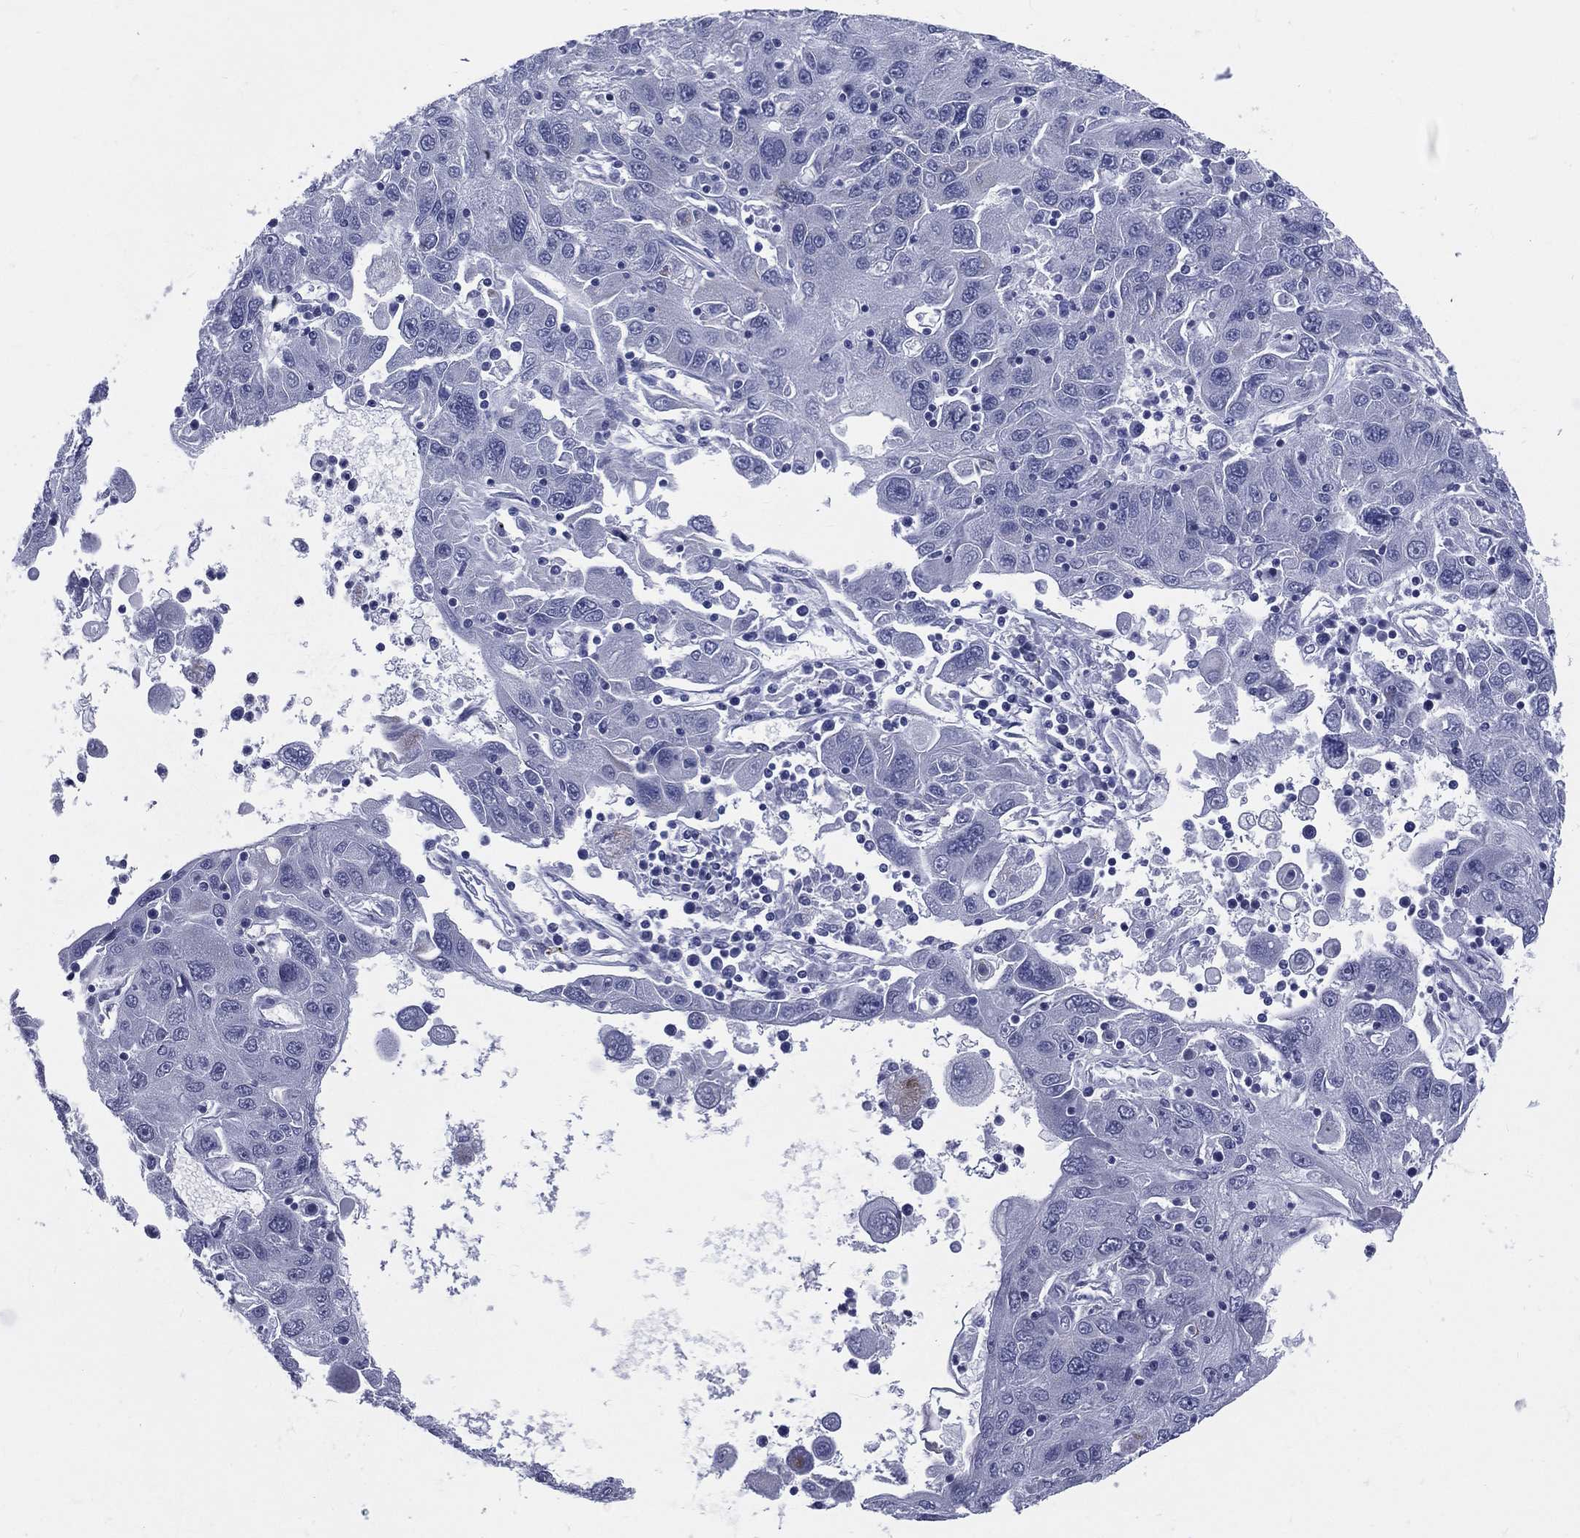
{"staining": {"intensity": "negative", "quantity": "none", "location": "none"}, "tissue": "stomach cancer", "cell_type": "Tumor cells", "image_type": "cancer", "snomed": [{"axis": "morphology", "description": "Adenocarcinoma, NOS"}, {"axis": "topography", "description": "Stomach"}], "caption": "This image is of stomach cancer (adenocarcinoma) stained with immunohistochemistry to label a protein in brown with the nuclei are counter-stained blue. There is no staining in tumor cells.", "gene": "MLLT10", "patient": {"sex": "male", "age": 56}}